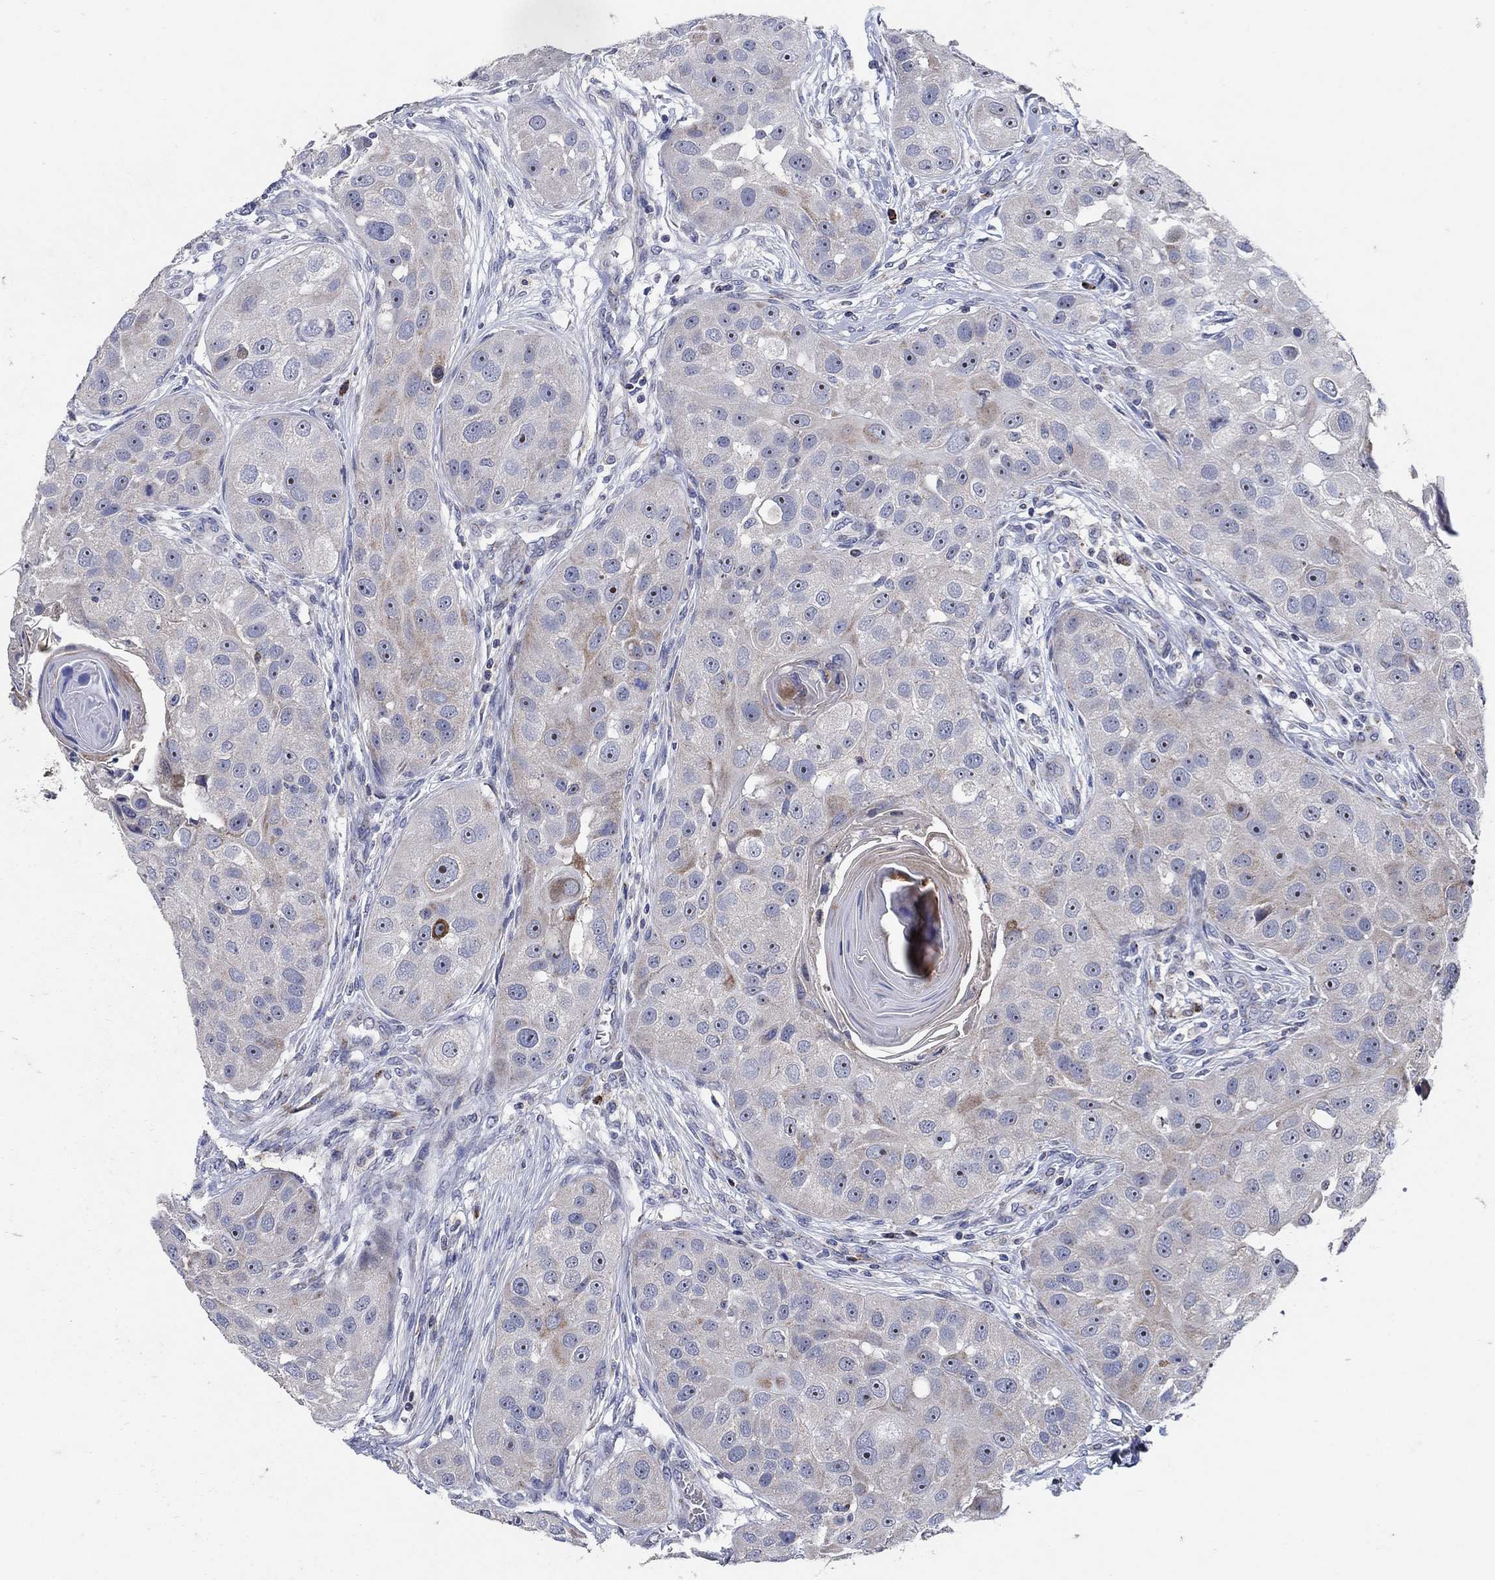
{"staining": {"intensity": "negative", "quantity": "none", "location": "none"}, "tissue": "head and neck cancer", "cell_type": "Tumor cells", "image_type": "cancer", "snomed": [{"axis": "morphology", "description": "Normal tissue, NOS"}, {"axis": "morphology", "description": "Squamous cell carcinoma, NOS"}, {"axis": "topography", "description": "Skeletal muscle"}, {"axis": "topography", "description": "Head-Neck"}], "caption": "IHC of human head and neck cancer (squamous cell carcinoma) displays no expression in tumor cells.", "gene": "HMX2", "patient": {"sex": "male", "age": 51}}